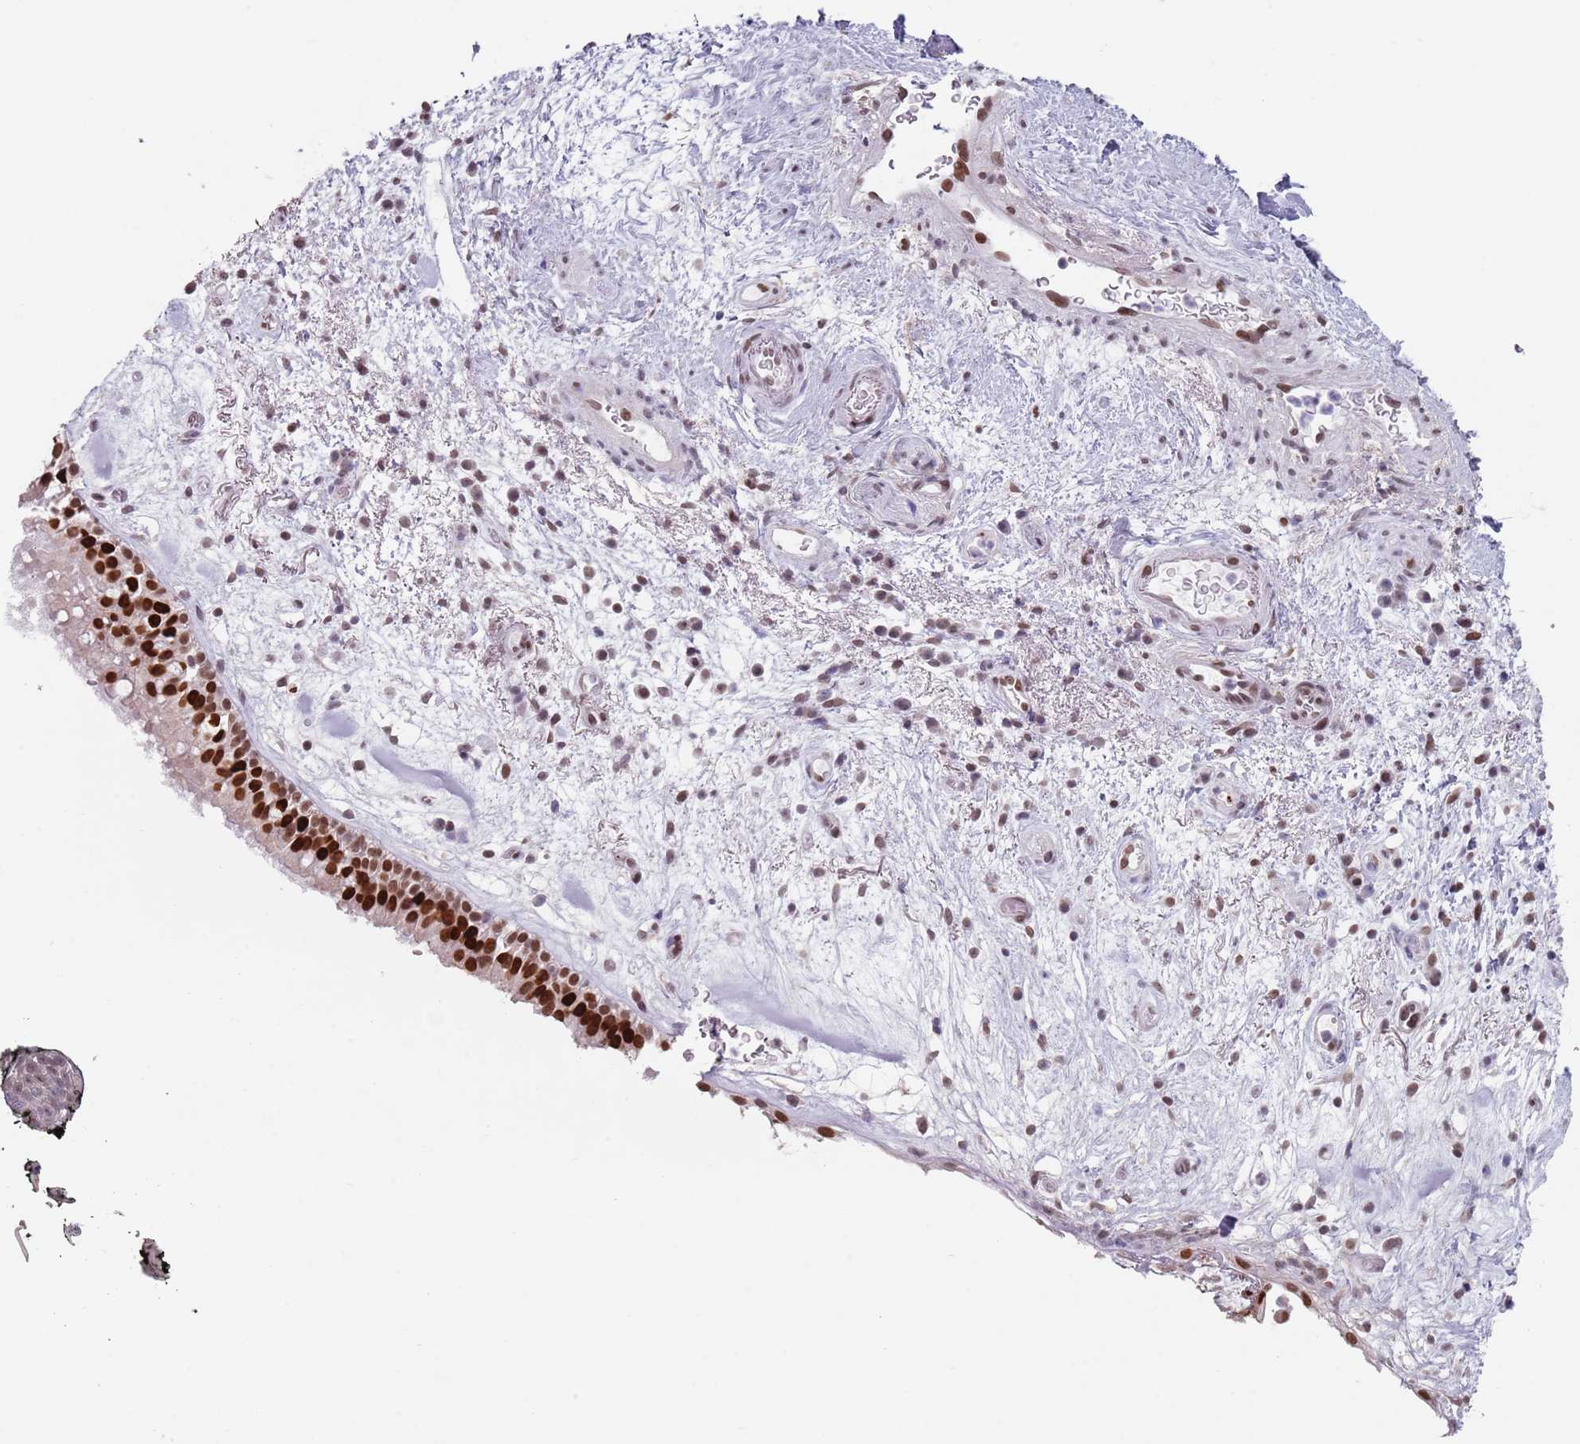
{"staining": {"intensity": "strong", "quantity": ">75%", "location": "nuclear"}, "tissue": "nasopharynx", "cell_type": "Respiratory epithelial cells", "image_type": "normal", "snomed": [{"axis": "morphology", "description": "Normal tissue, NOS"}, {"axis": "morphology", "description": "Squamous cell carcinoma, NOS"}, {"axis": "topography", "description": "Nasopharynx"}, {"axis": "topography", "description": "Head-Neck"}], "caption": "Immunohistochemistry photomicrograph of benign nasopharynx: human nasopharynx stained using immunohistochemistry (IHC) demonstrates high levels of strong protein expression localized specifically in the nuclear of respiratory epithelial cells, appearing as a nuclear brown color.", "gene": "MFSD12", "patient": {"sex": "male", "age": 85}}